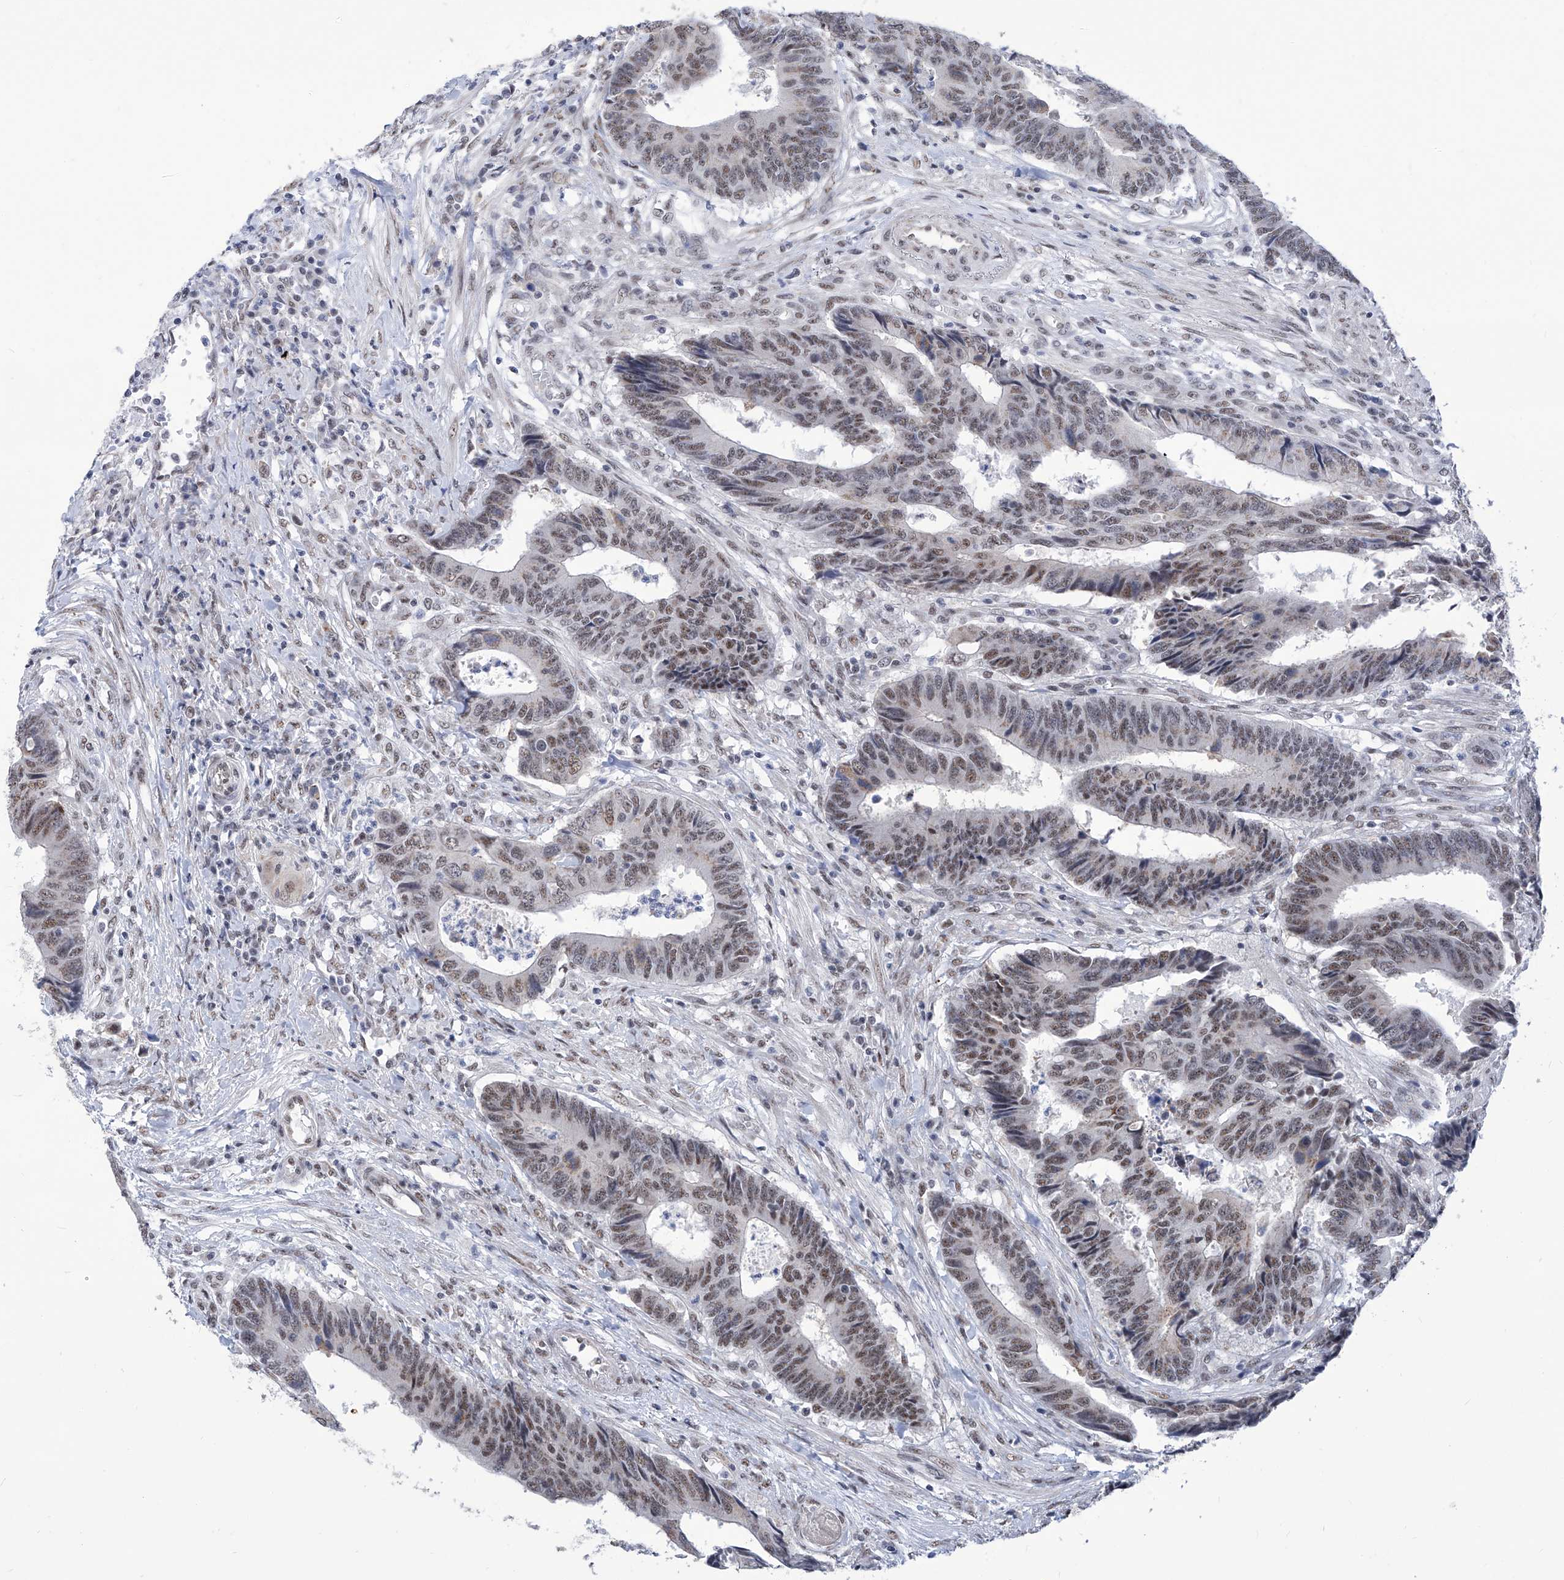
{"staining": {"intensity": "moderate", "quantity": ">75%", "location": "nuclear"}, "tissue": "colorectal cancer", "cell_type": "Tumor cells", "image_type": "cancer", "snomed": [{"axis": "morphology", "description": "Adenocarcinoma, NOS"}, {"axis": "topography", "description": "Rectum"}], "caption": "Tumor cells demonstrate medium levels of moderate nuclear staining in approximately >75% of cells in colorectal adenocarcinoma.", "gene": "SART1", "patient": {"sex": "male", "age": 84}}